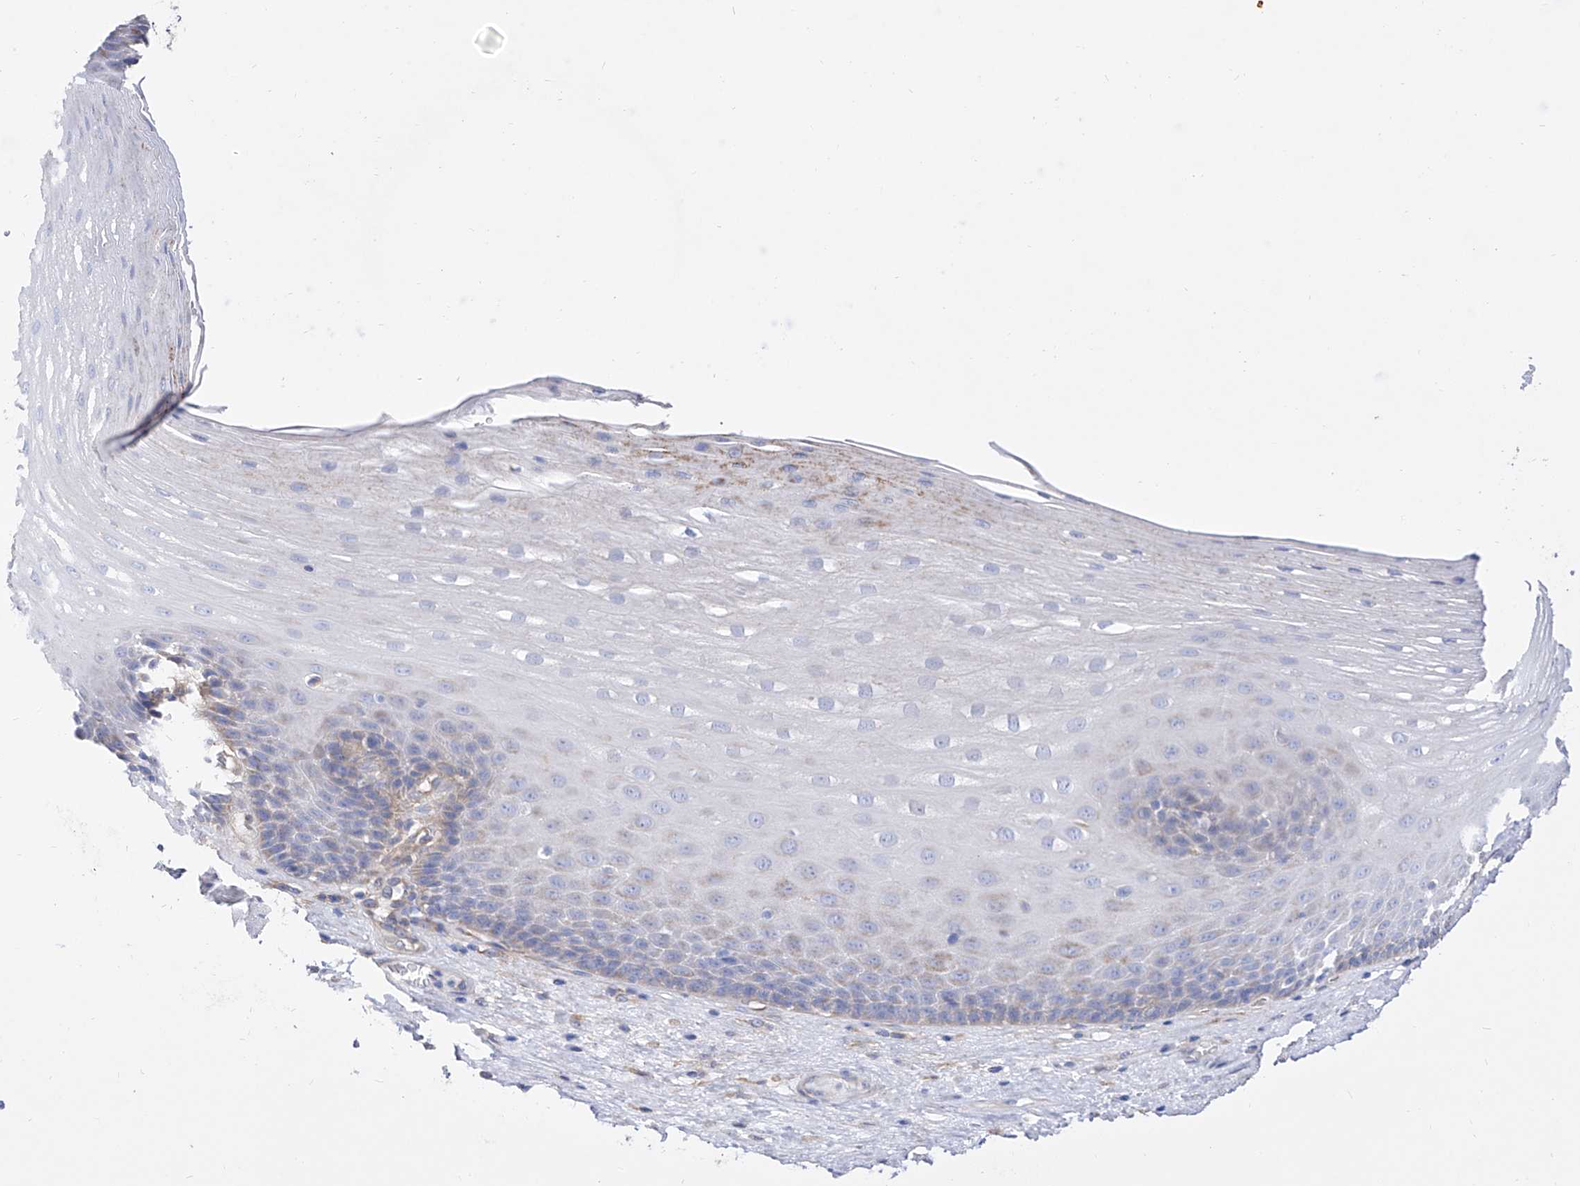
{"staining": {"intensity": "weak", "quantity": "<25%", "location": "cytoplasmic/membranous"}, "tissue": "esophagus", "cell_type": "Squamous epithelial cells", "image_type": "normal", "snomed": [{"axis": "morphology", "description": "Normal tissue, NOS"}, {"axis": "topography", "description": "Esophagus"}], "caption": "This image is of normal esophagus stained with IHC to label a protein in brown with the nuclei are counter-stained blue. There is no staining in squamous epithelial cells.", "gene": "ZNF653", "patient": {"sex": "male", "age": 62}}